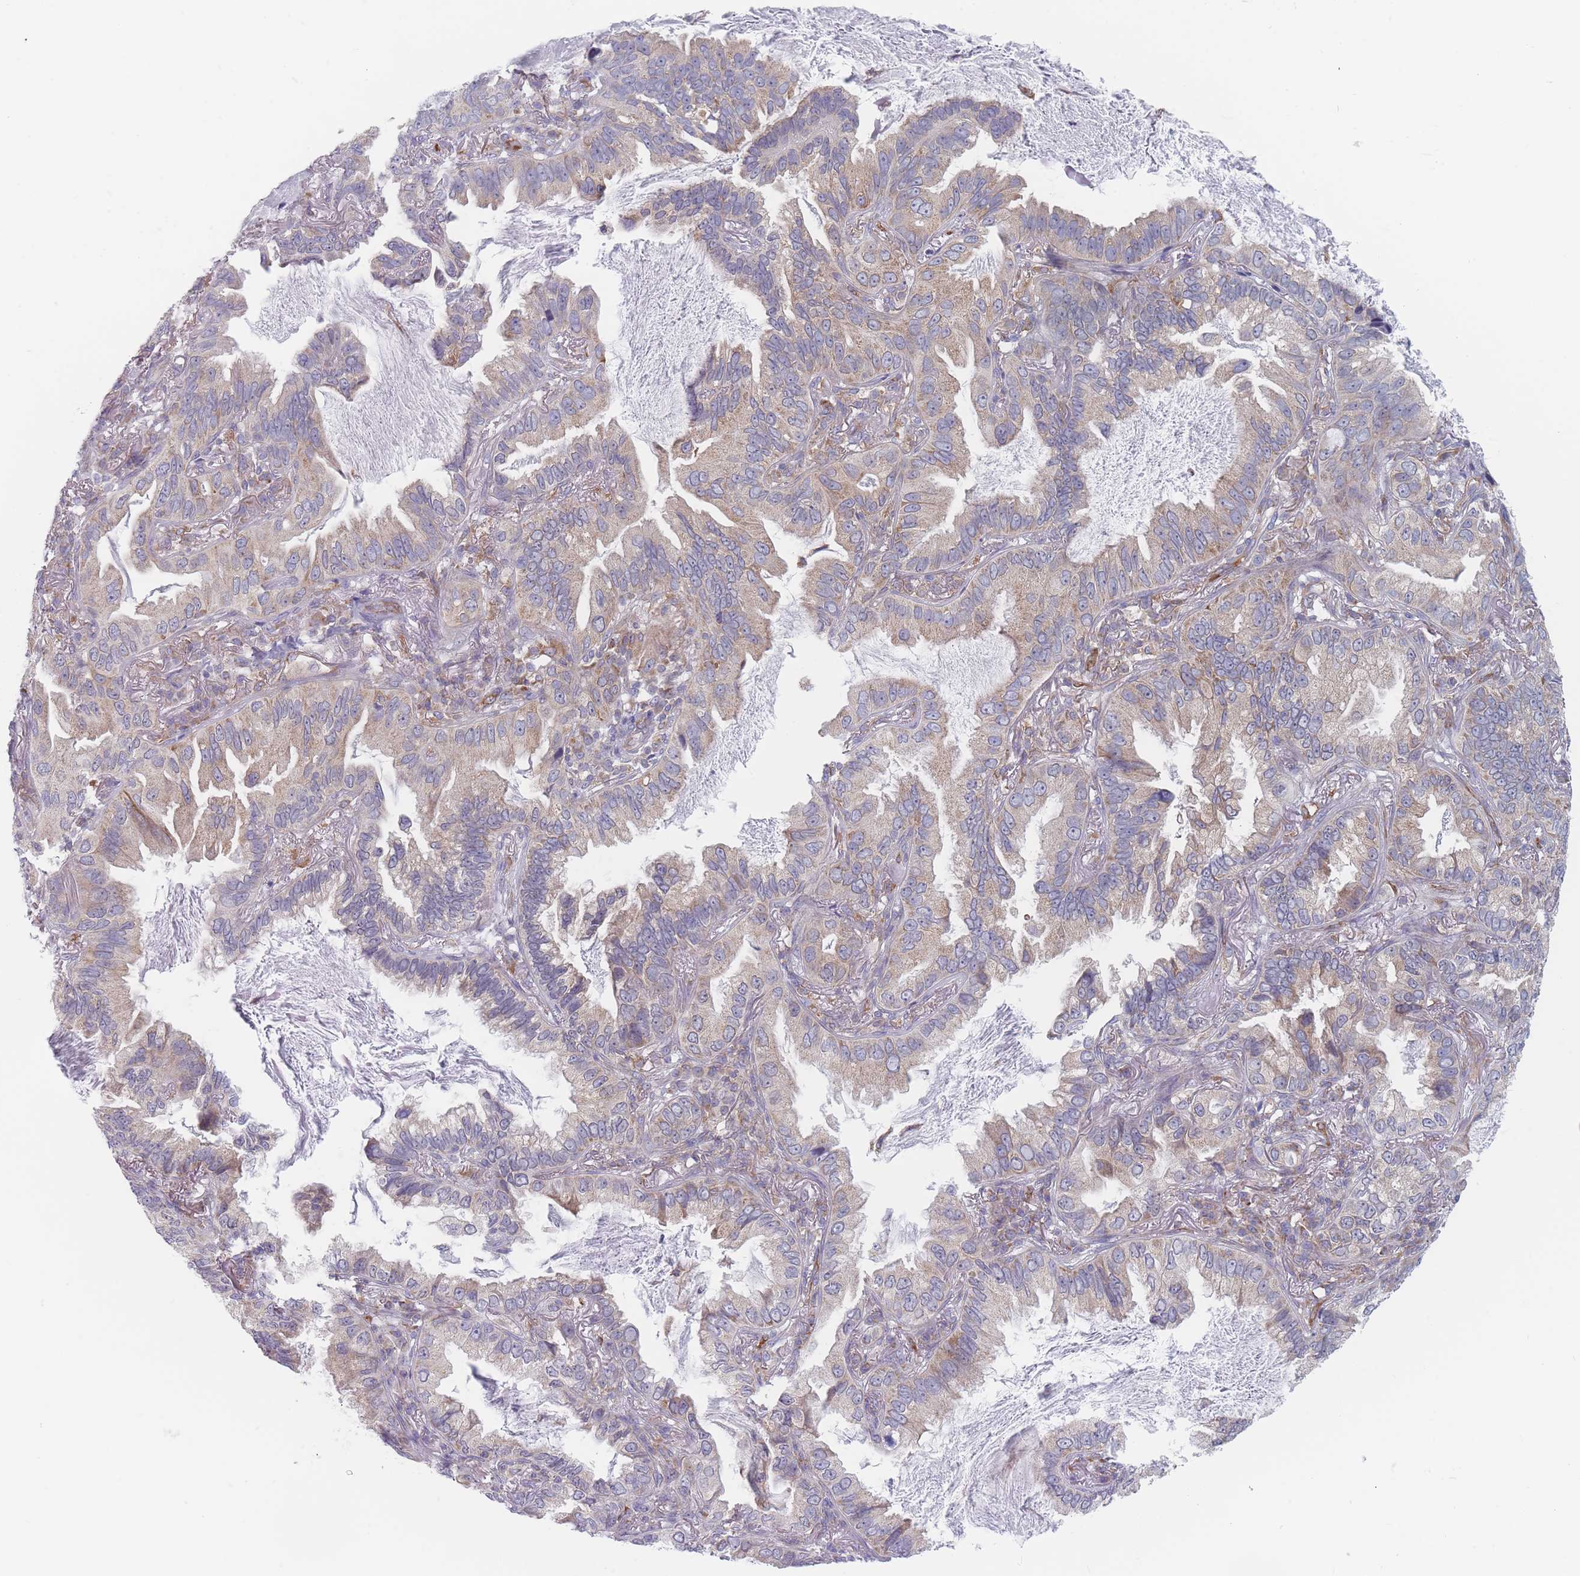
{"staining": {"intensity": "weak", "quantity": "<25%", "location": "cytoplasmic/membranous"}, "tissue": "lung cancer", "cell_type": "Tumor cells", "image_type": "cancer", "snomed": [{"axis": "morphology", "description": "Adenocarcinoma, NOS"}, {"axis": "topography", "description": "Lung"}], "caption": "Immunohistochemistry of lung cancer exhibits no positivity in tumor cells. (DAB (3,3'-diaminobenzidine) IHC, high magnification).", "gene": "MAP1S", "patient": {"sex": "female", "age": 69}}